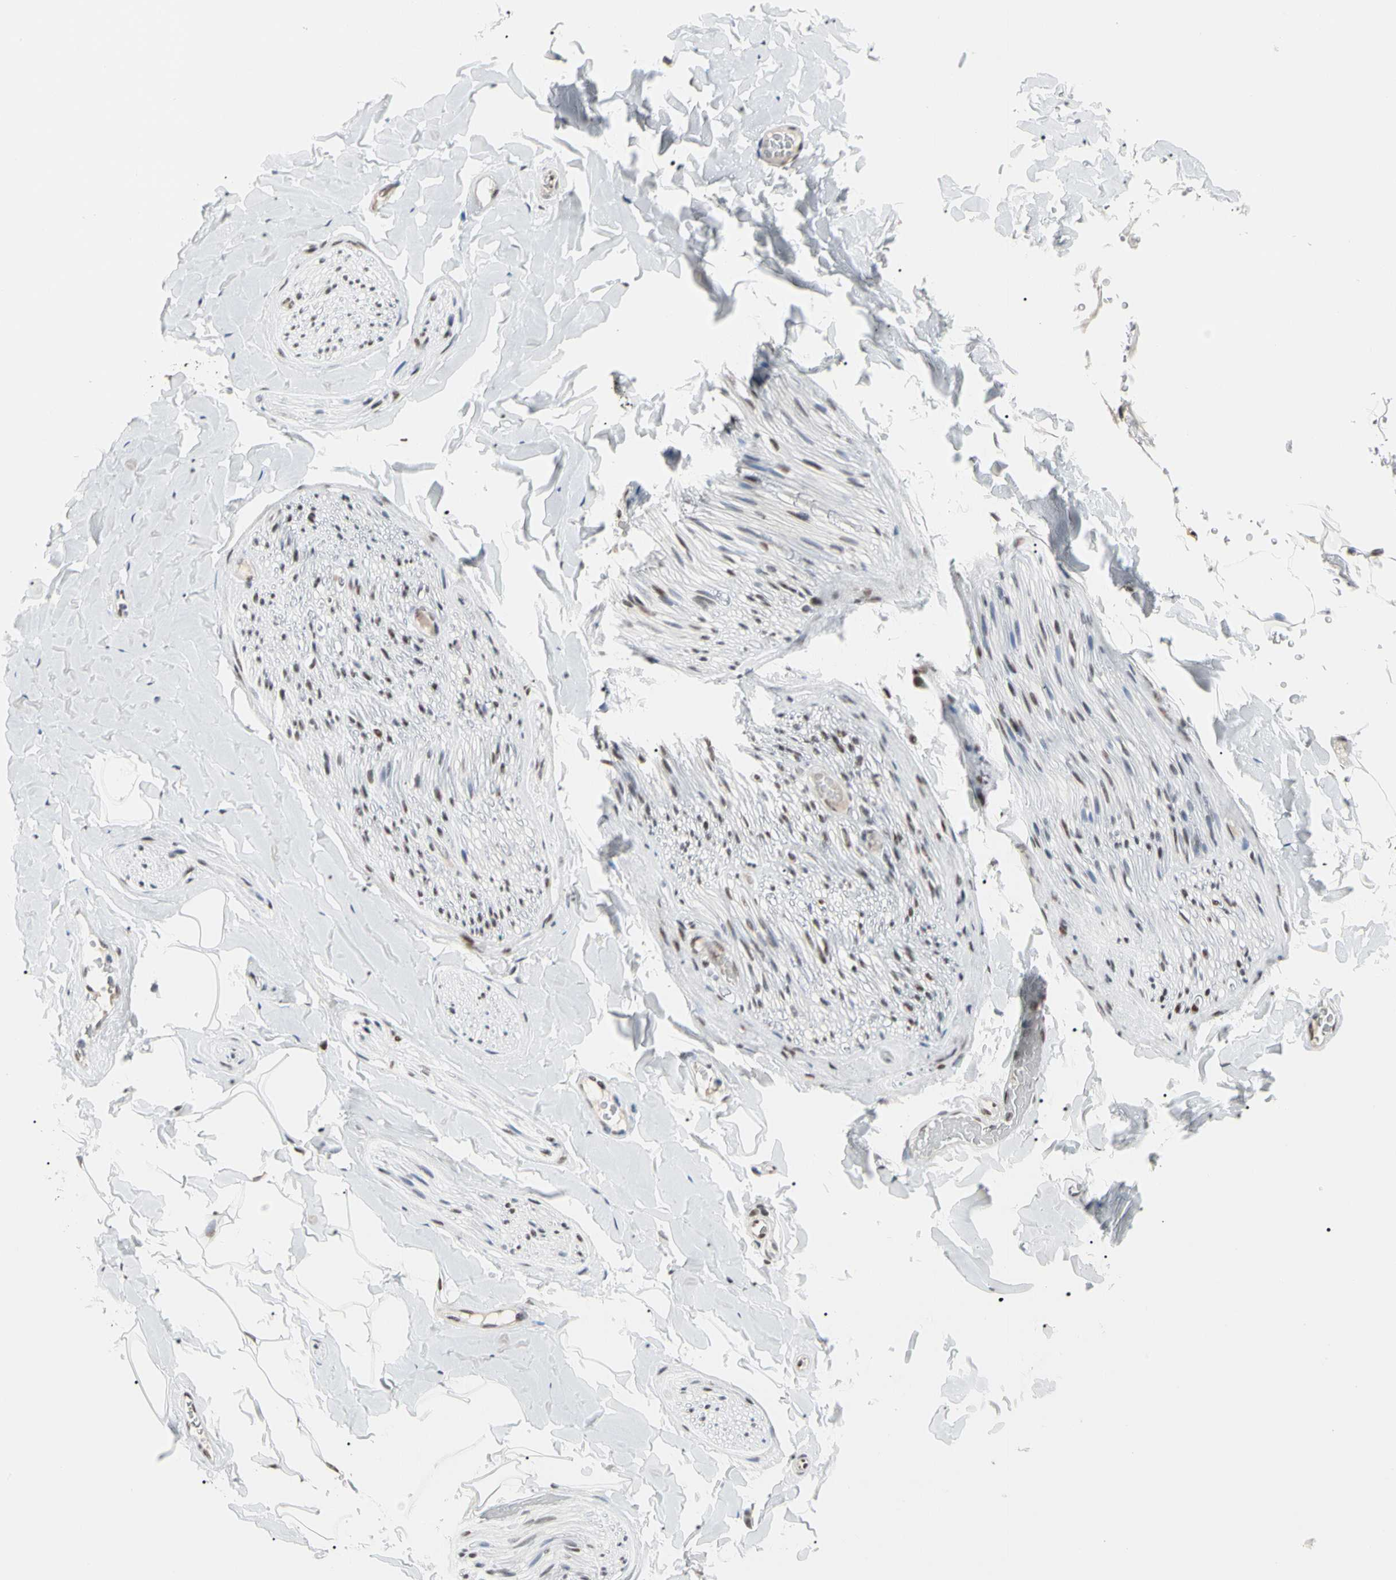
{"staining": {"intensity": "moderate", "quantity": "<25%", "location": "nuclear"}, "tissue": "adipose tissue", "cell_type": "Adipocytes", "image_type": "normal", "snomed": [{"axis": "morphology", "description": "Normal tissue, NOS"}, {"axis": "topography", "description": "Peripheral nerve tissue"}], "caption": "A low amount of moderate nuclear positivity is seen in about <25% of adipocytes in benign adipose tissue. Nuclei are stained in blue.", "gene": "FAM98B", "patient": {"sex": "male", "age": 70}}